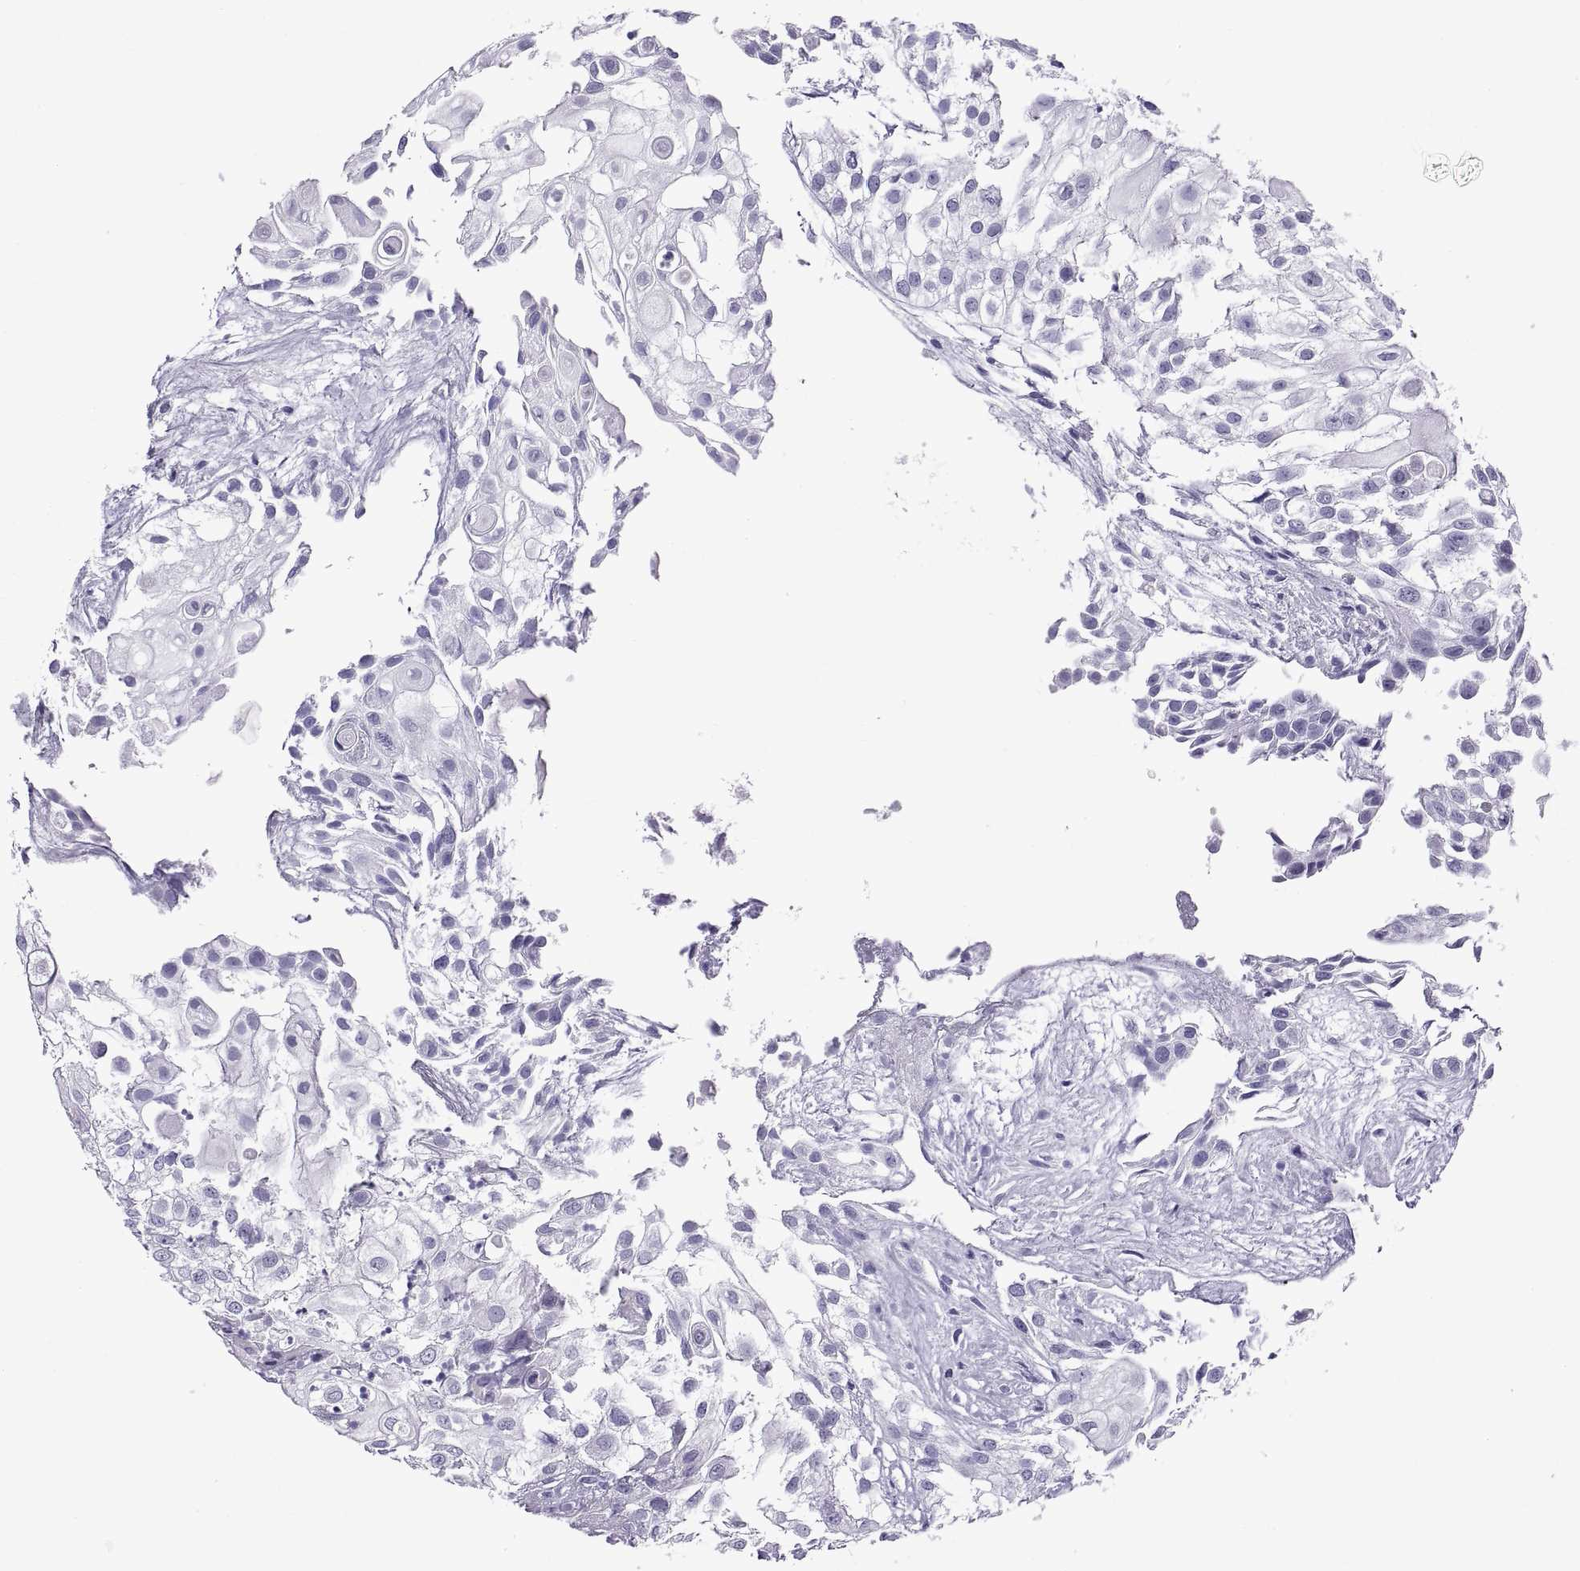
{"staining": {"intensity": "negative", "quantity": "none", "location": "none"}, "tissue": "urothelial cancer", "cell_type": "Tumor cells", "image_type": "cancer", "snomed": [{"axis": "morphology", "description": "Urothelial carcinoma, High grade"}, {"axis": "topography", "description": "Urinary bladder"}], "caption": "A high-resolution photomicrograph shows immunohistochemistry (IHC) staining of urothelial carcinoma (high-grade), which shows no significant staining in tumor cells.", "gene": "SPDYE1", "patient": {"sex": "female", "age": 79}}